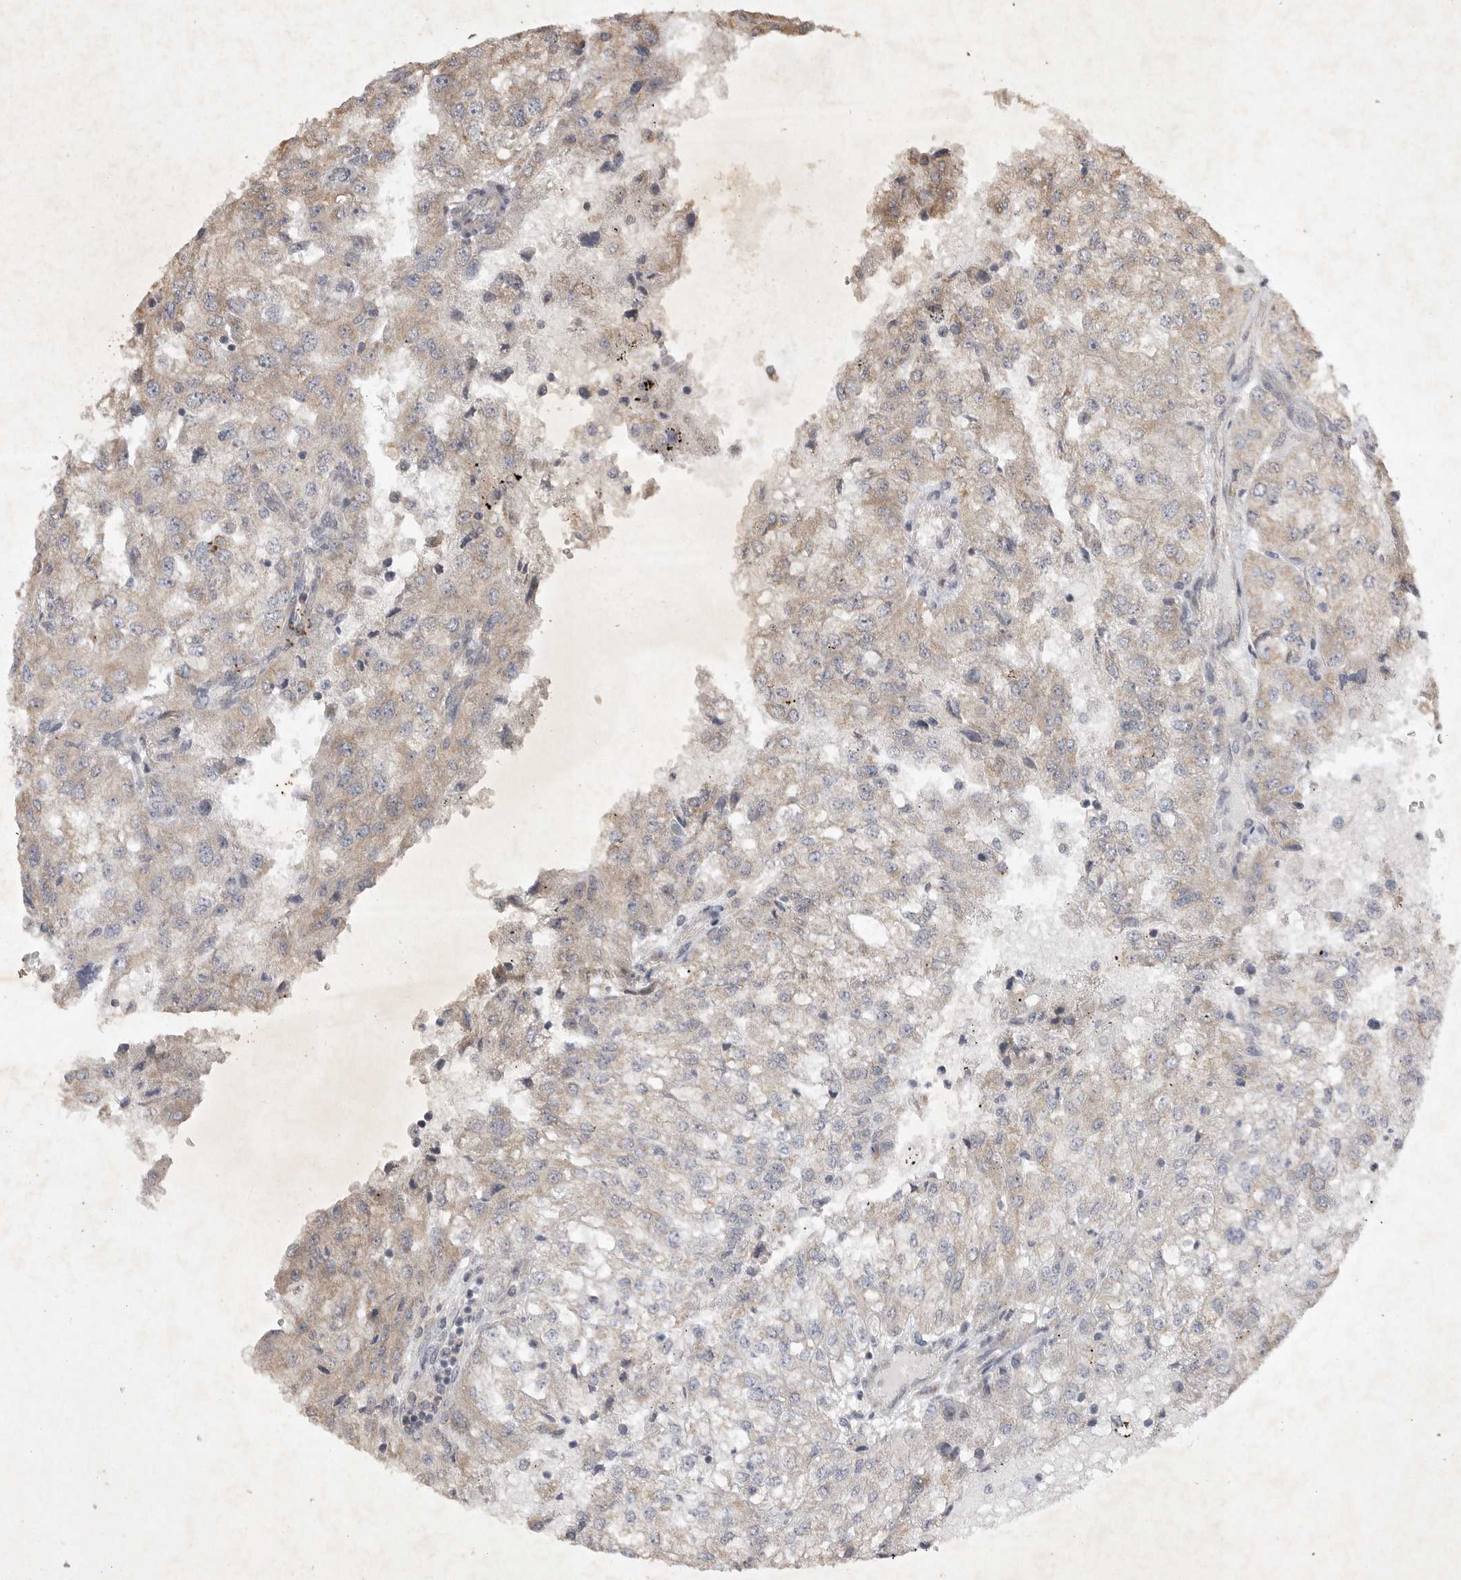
{"staining": {"intensity": "weak", "quantity": "25%-75%", "location": "cytoplasmic/membranous"}, "tissue": "renal cancer", "cell_type": "Tumor cells", "image_type": "cancer", "snomed": [{"axis": "morphology", "description": "Adenocarcinoma, NOS"}, {"axis": "topography", "description": "Kidney"}], "caption": "Weak cytoplasmic/membranous protein staining is appreciated in approximately 25%-75% of tumor cells in renal cancer (adenocarcinoma). Nuclei are stained in blue.", "gene": "EDEM3", "patient": {"sex": "female", "age": 54}}